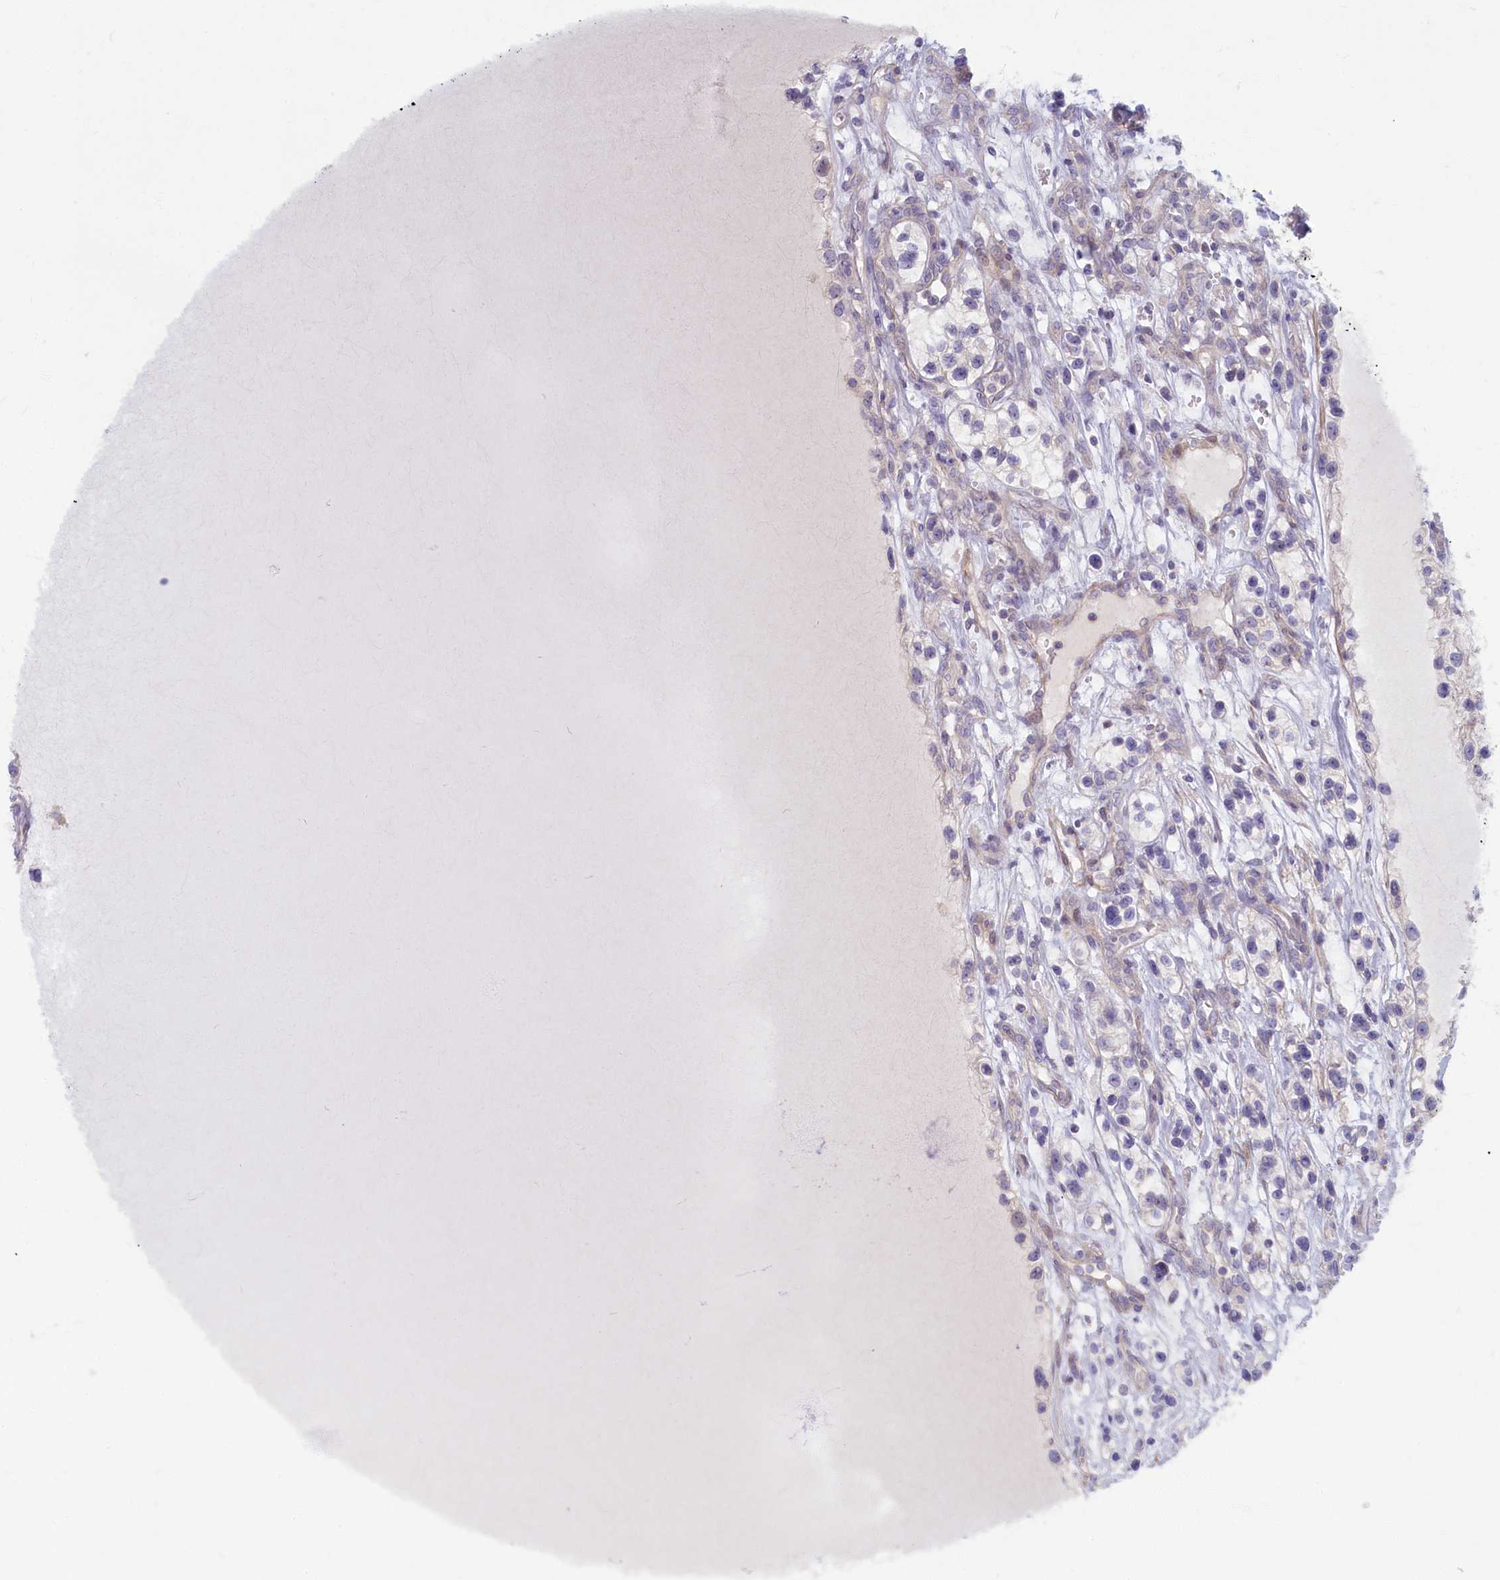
{"staining": {"intensity": "negative", "quantity": "none", "location": "none"}, "tissue": "renal cancer", "cell_type": "Tumor cells", "image_type": "cancer", "snomed": [{"axis": "morphology", "description": "Adenocarcinoma, NOS"}, {"axis": "topography", "description": "Kidney"}], "caption": "This is a micrograph of immunohistochemistry (IHC) staining of renal cancer, which shows no staining in tumor cells.", "gene": "TRPM4", "patient": {"sex": "female", "age": 57}}